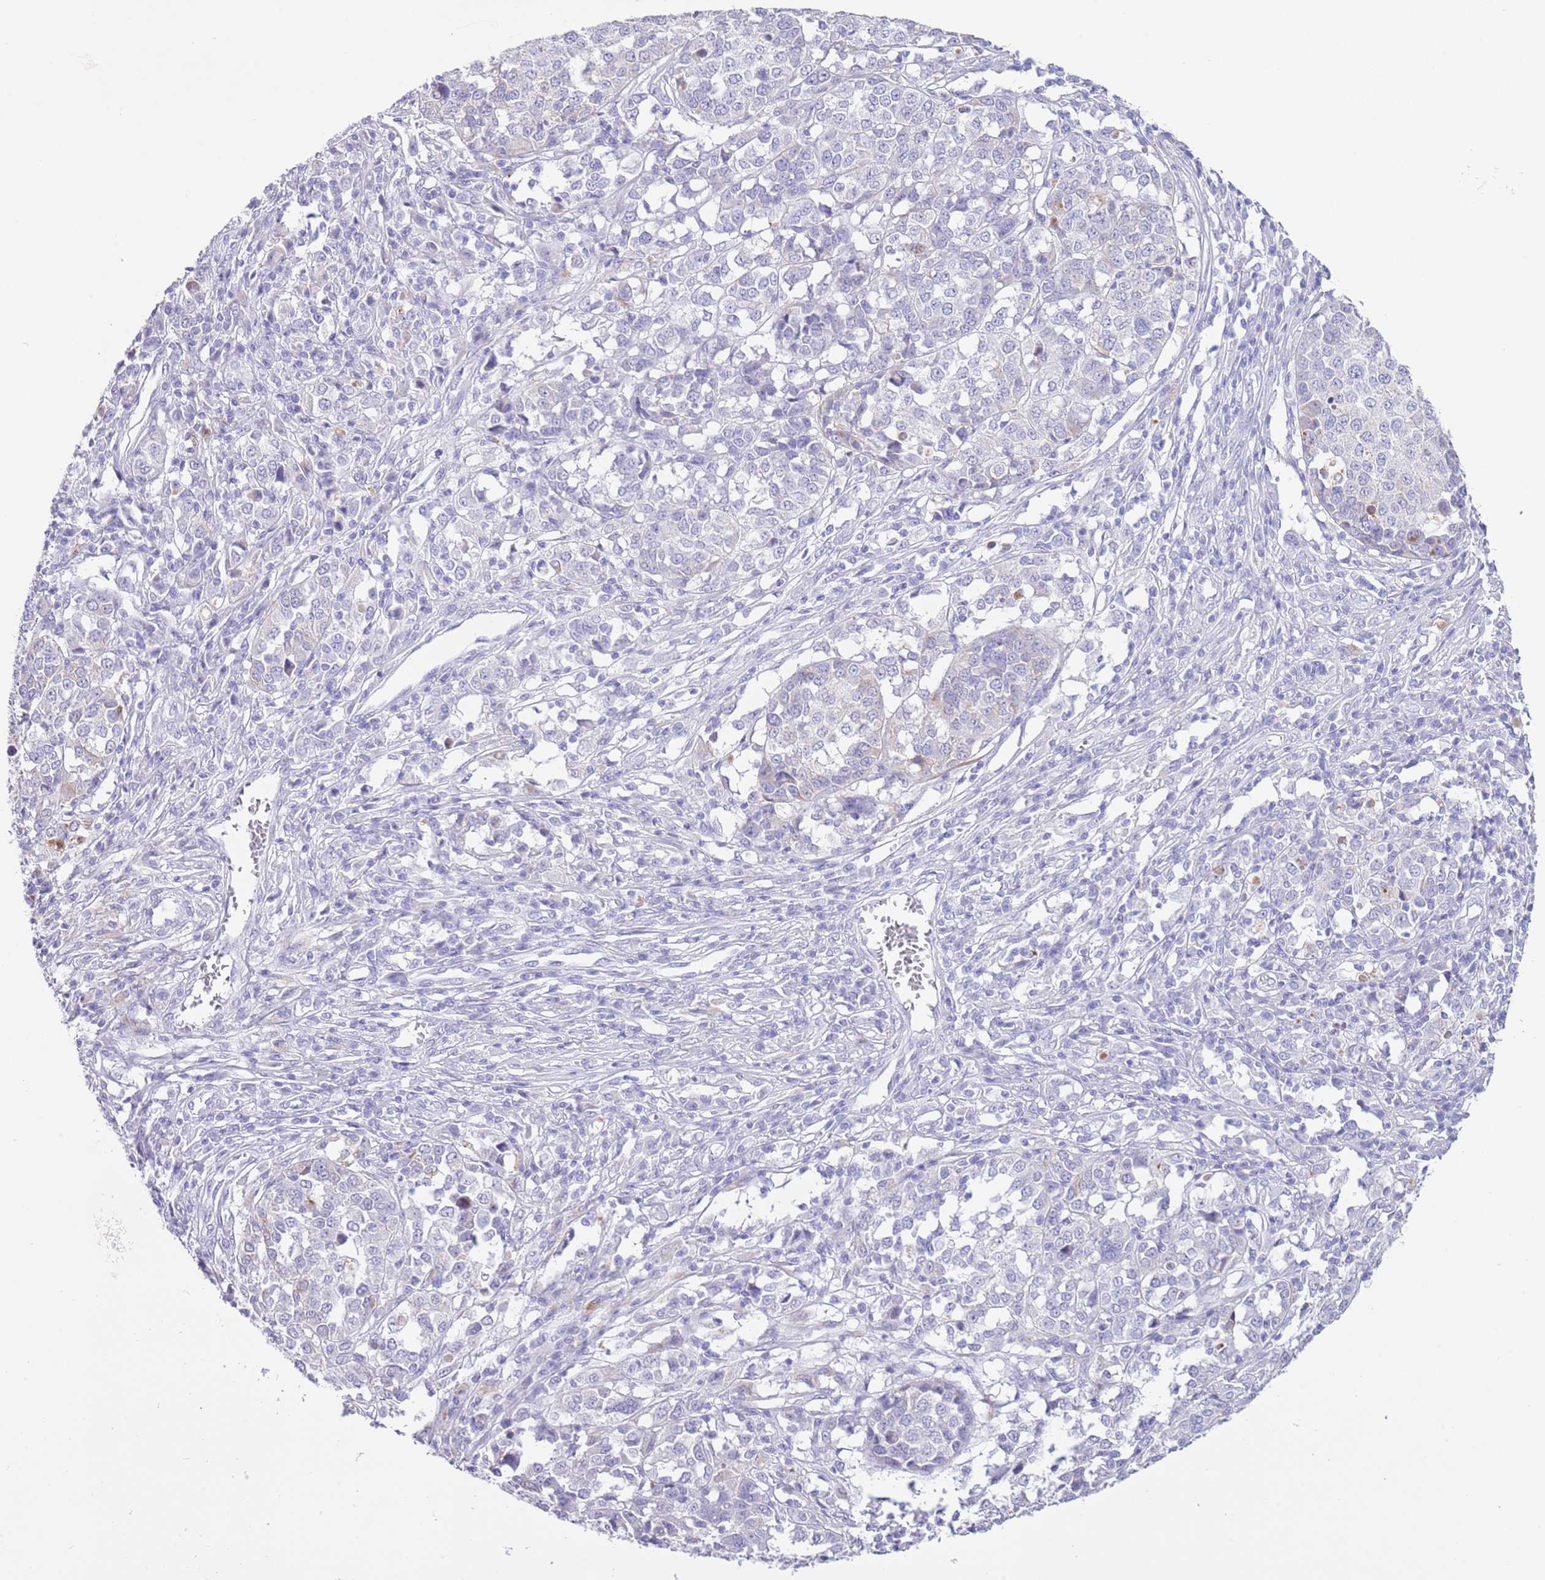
{"staining": {"intensity": "negative", "quantity": "none", "location": "none"}, "tissue": "melanoma", "cell_type": "Tumor cells", "image_type": "cancer", "snomed": [{"axis": "morphology", "description": "Malignant melanoma, Metastatic site"}, {"axis": "topography", "description": "Lymph node"}], "caption": "IHC image of malignant melanoma (metastatic site) stained for a protein (brown), which exhibits no staining in tumor cells. Brightfield microscopy of immunohistochemistry stained with DAB (3,3'-diaminobenzidine) (brown) and hematoxylin (blue), captured at high magnification.", "gene": "OR2Z1", "patient": {"sex": "male", "age": 44}}